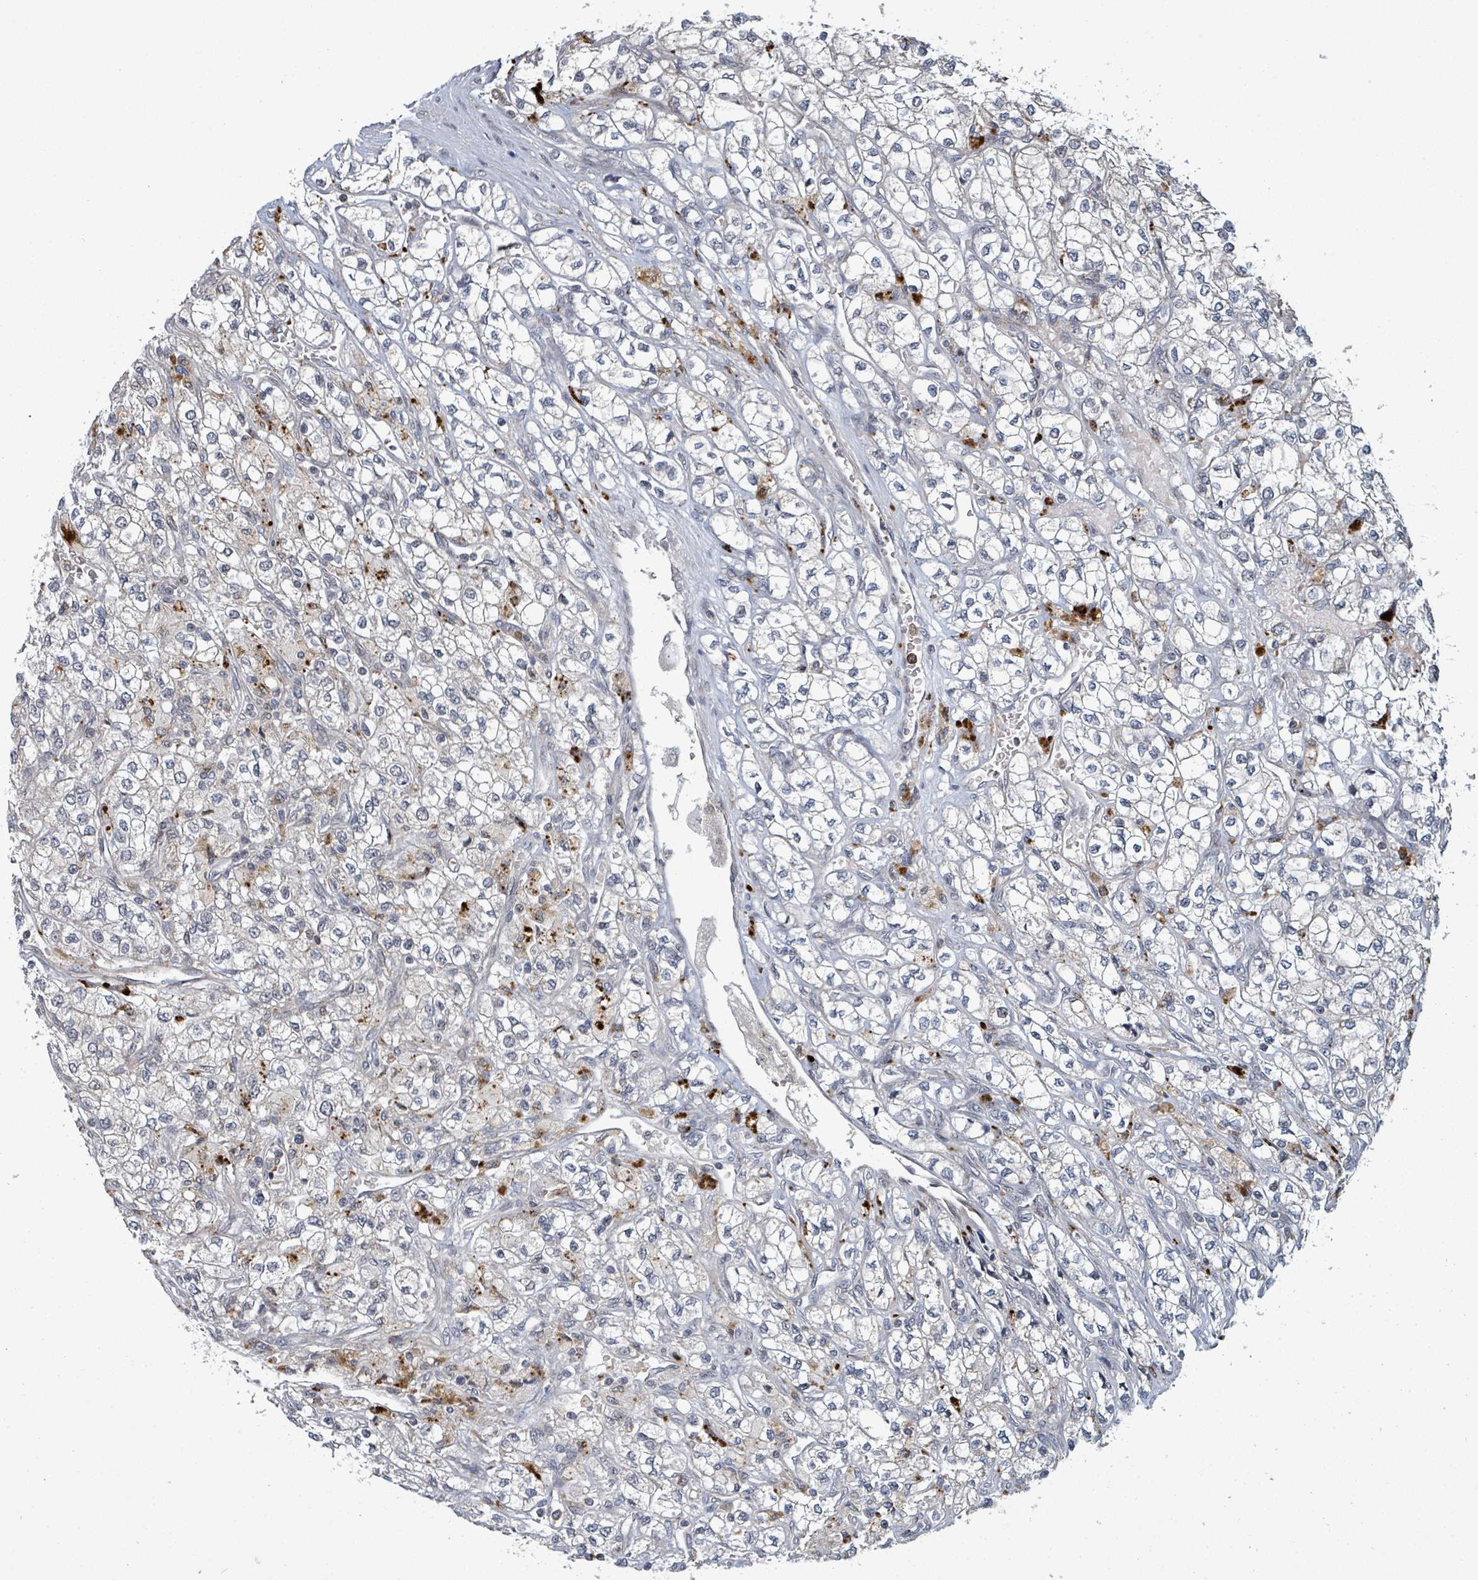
{"staining": {"intensity": "negative", "quantity": "none", "location": "none"}, "tissue": "renal cancer", "cell_type": "Tumor cells", "image_type": "cancer", "snomed": [{"axis": "morphology", "description": "Adenocarcinoma, NOS"}, {"axis": "topography", "description": "Kidney"}], "caption": "Protein analysis of renal cancer (adenocarcinoma) demonstrates no significant staining in tumor cells.", "gene": "GTF3C1", "patient": {"sex": "male", "age": 80}}